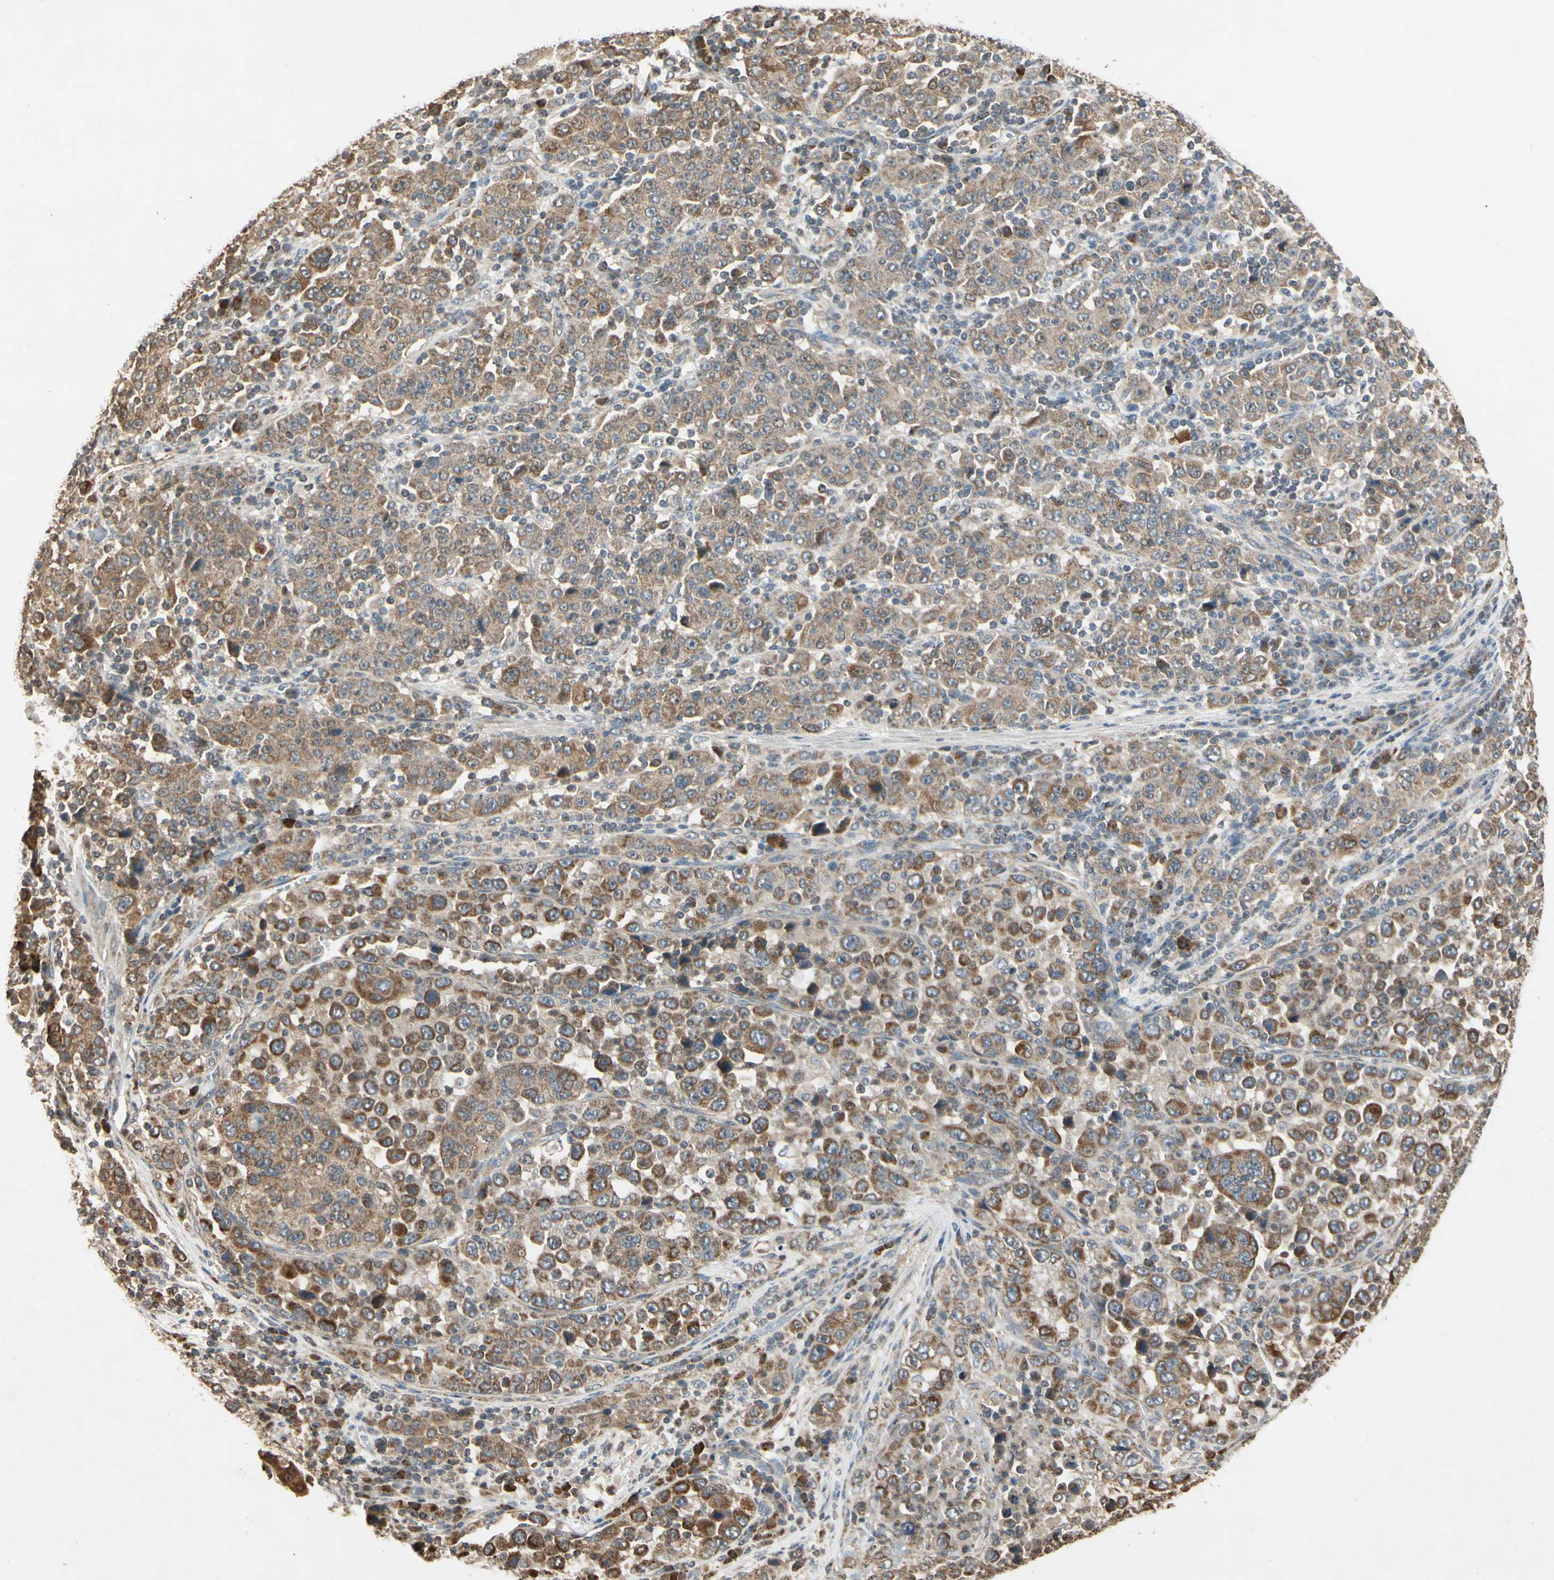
{"staining": {"intensity": "moderate", "quantity": ">75%", "location": "cytoplasmic/membranous"}, "tissue": "stomach cancer", "cell_type": "Tumor cells", "image_type": "cancer", "snomed": [{"axis": "morphology", "description": "Normal tissue, NOS"}, {"axis": "morphology", "description": "Adenocarcinoma, NOS"}, {"axis": "topography", "description": "Stomach, upper"}, {"axis": "topography", "description": "Stomach"}], "caption": "There is medium levels of moderate cytoplasmic/membranous expression in tumor cells of adenocarcinoma (stomach), as demonstrated by immunohistochemical staining (brown color).", "gene": "PRDX5", "patient": {"sex": "male", "age": 59}}